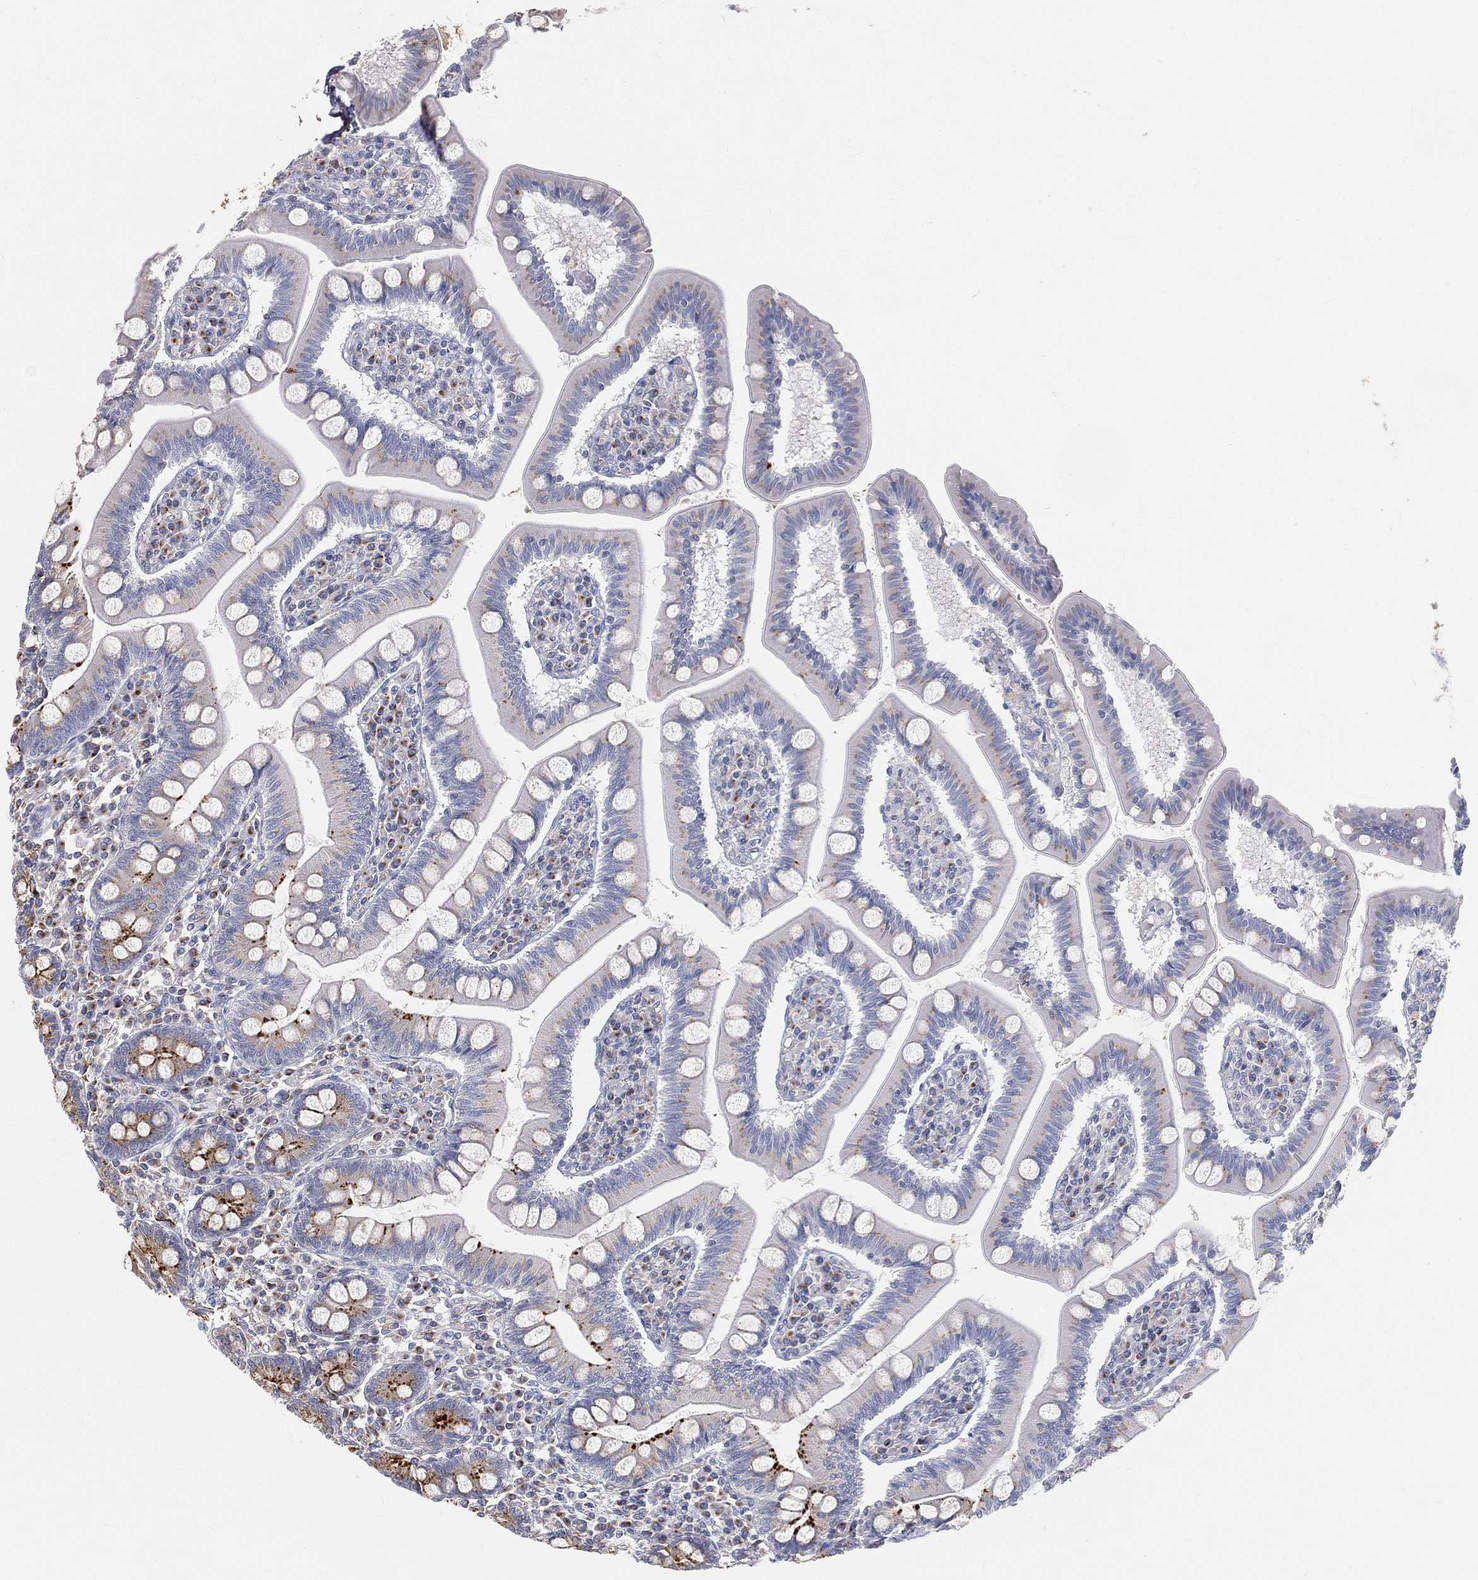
{"staining": {"intensity": "strong", "quantity": "<25%", "location": "cytoplasmic/membranous"}, "tissue": "small intestine", "cell_type": "Glandular cells", "image_type": "normal", "snomed": [{"axis": "morphology", "description": "Normal tissue, NOS"}, {"axis": "topography", "description": "Small intestine"}], "caption": "Protein analysis of unremarkable small intestine displays strong cytoplasmic/membranous positivity in about <25% of glandular cells.", "gene": "TMEM25", "patient": {"sex": "male", "age": 88}}